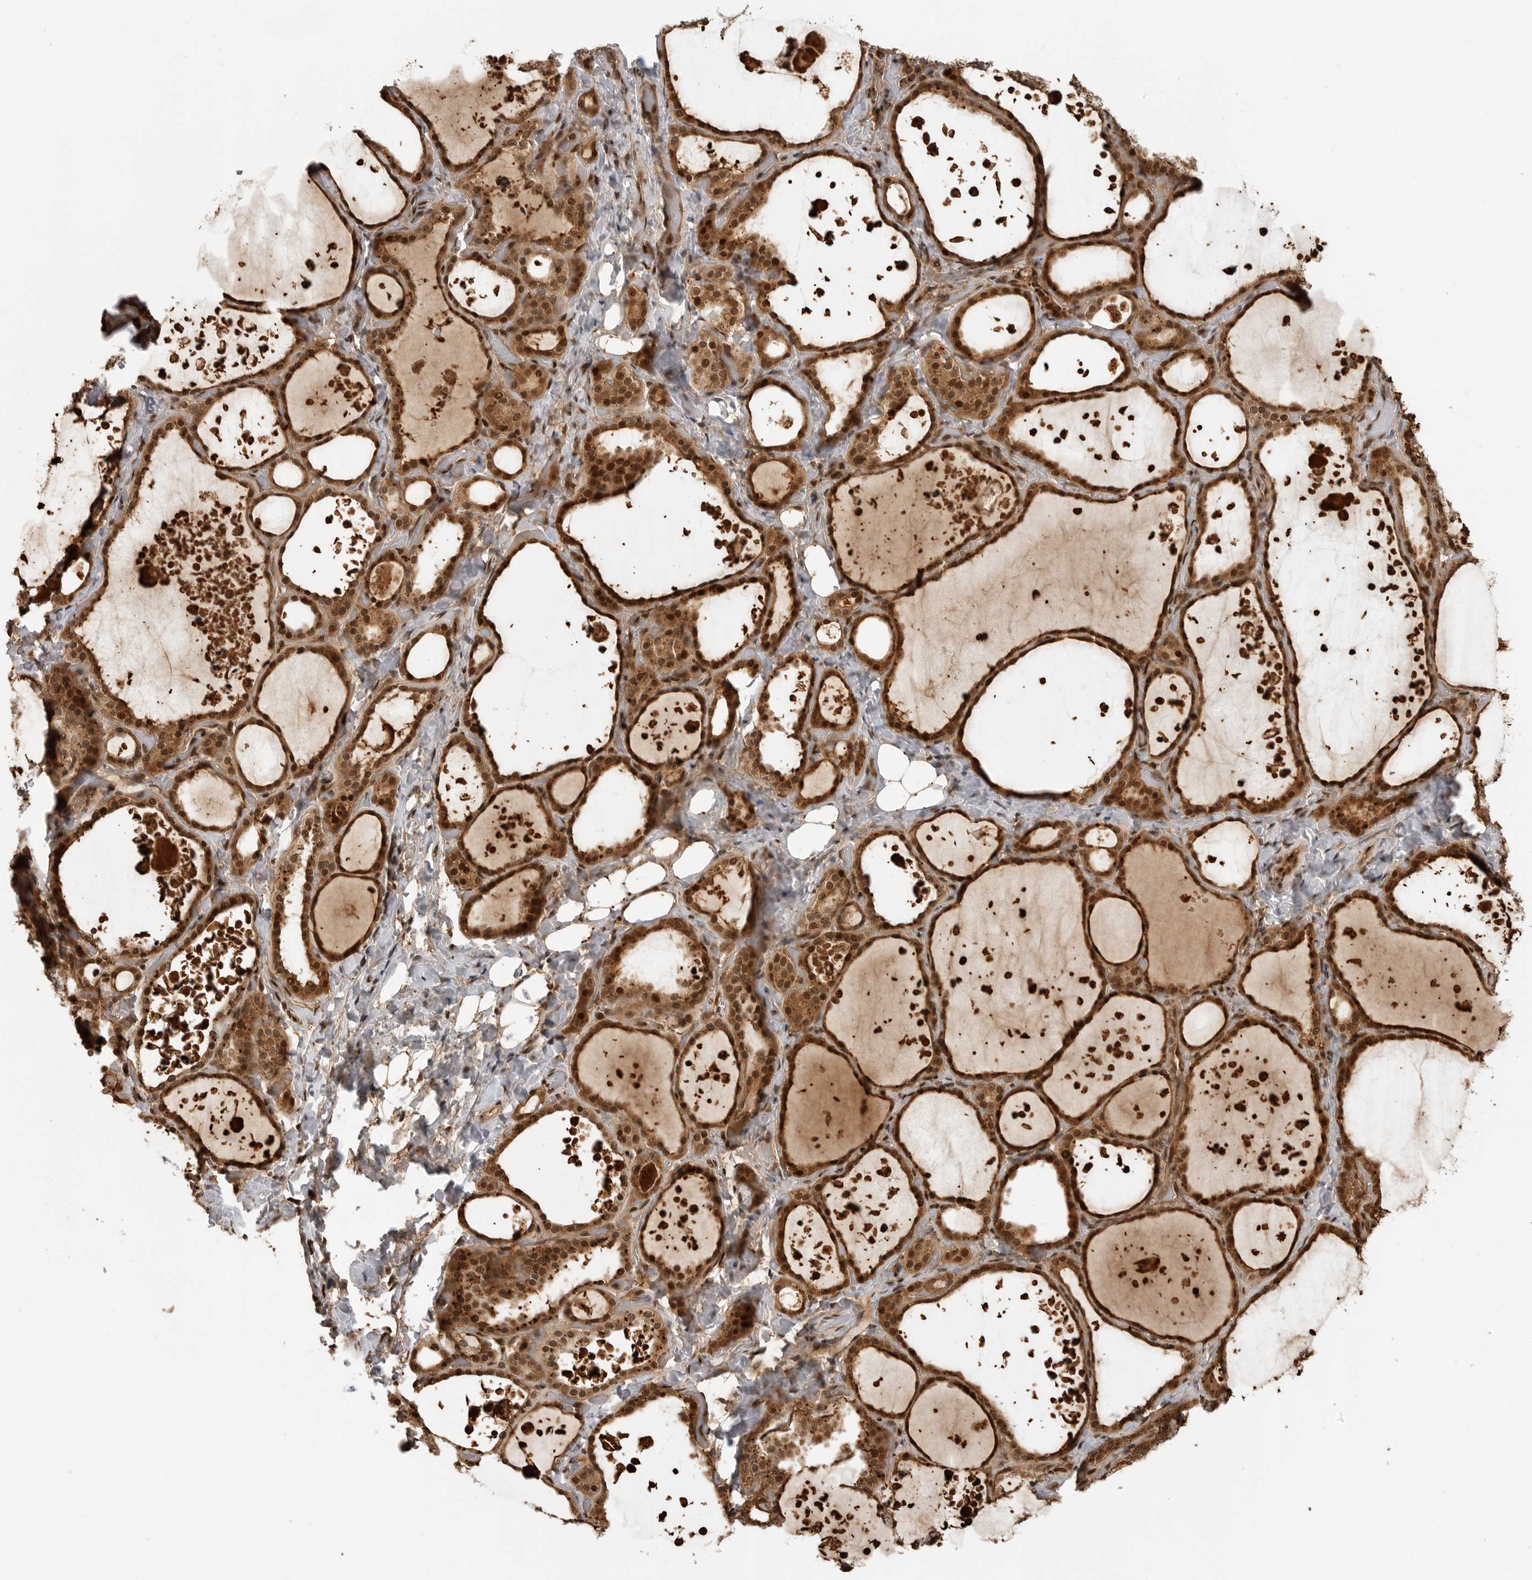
{"staining": {"intensity": "strong", "quantity": ">75%", "location": "cytoplasmic/membranous,nuclear"}, "tissue": "thyroid gland", "cell_type": "Glandular cells", "image_type": "normal", "snomed": [{"axis": "morphology", "description": "Normal tissue, NOS"}, {"axis": "topography", "description": "Thyroid gland"}], "caption": "High-magnification brightfield microscopy of normal thyroid gland stained with DAB (3,3'-diaminobenzidine) (brown) and counterstained with hematoxylin (blue). glandular cells exhibit strong cytoplasmic/membranous,nuclear positivity is identified in approximately>75% of cells. (DAB (3,3'-diaminobenzidine) = brown stain, brightfield microscopy at high magnification).", "gene": "BMP2K", "patient": {"sex": "female", "age": 44}}